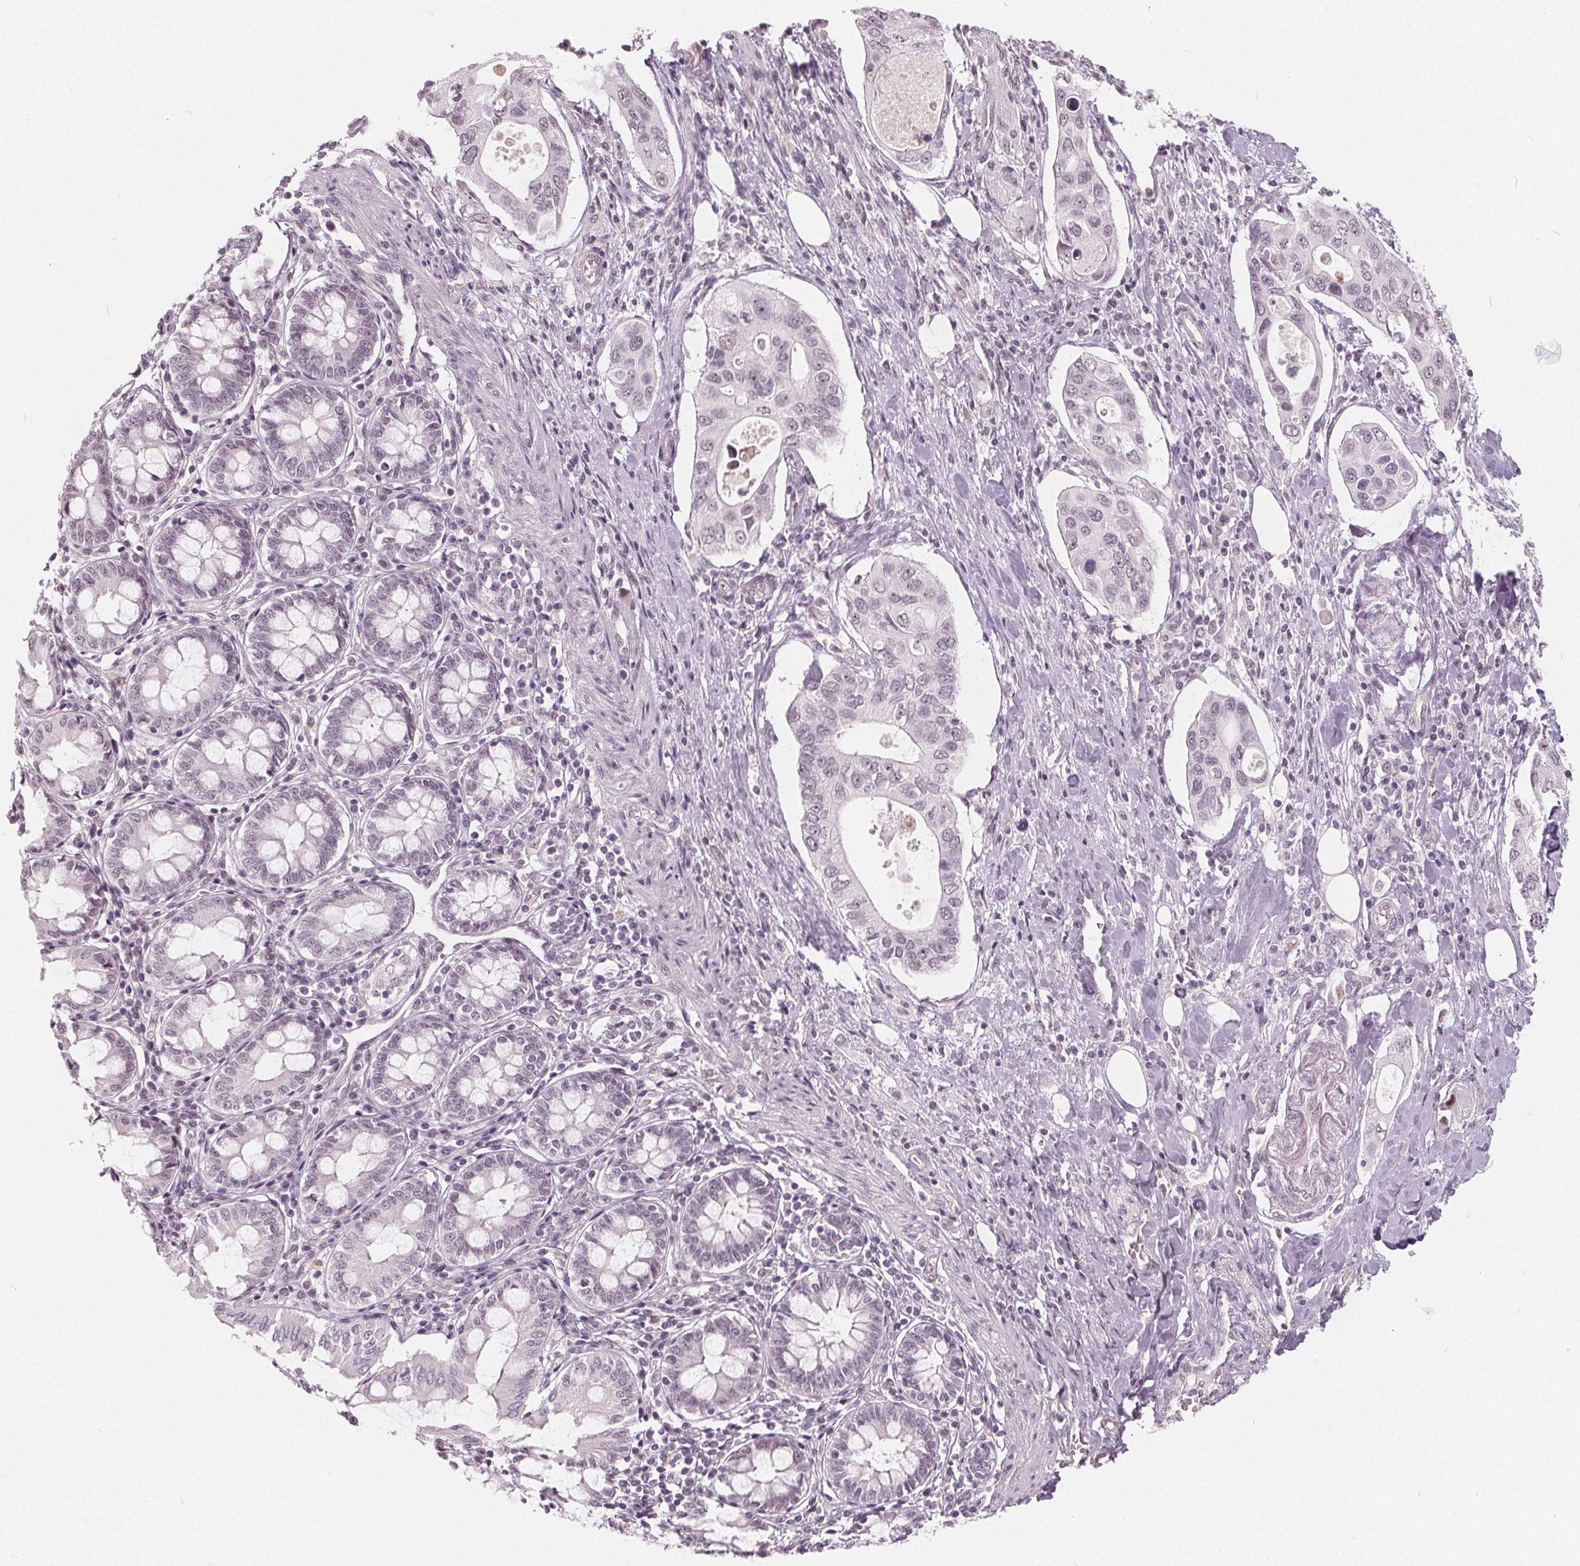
{"staining": {"intensity": "weak", "quantity": "<25%", "location": "nuclear"}, "tissue": "pancreatic cancer", "cell_type": "Tumor cells", "image_type": "cancer", "snomed": [{"axis": "morphology", "description": "Adenocarcinoma, NOS"}, {"axis": "topography", "description": "Pancreas"}], "caption": "The micrograph reveals no staining of tumor cells in adenocarcinoma (pancreatic).", "gene": "NUP210L", "patient": {"sex": "female", "age": 63}}